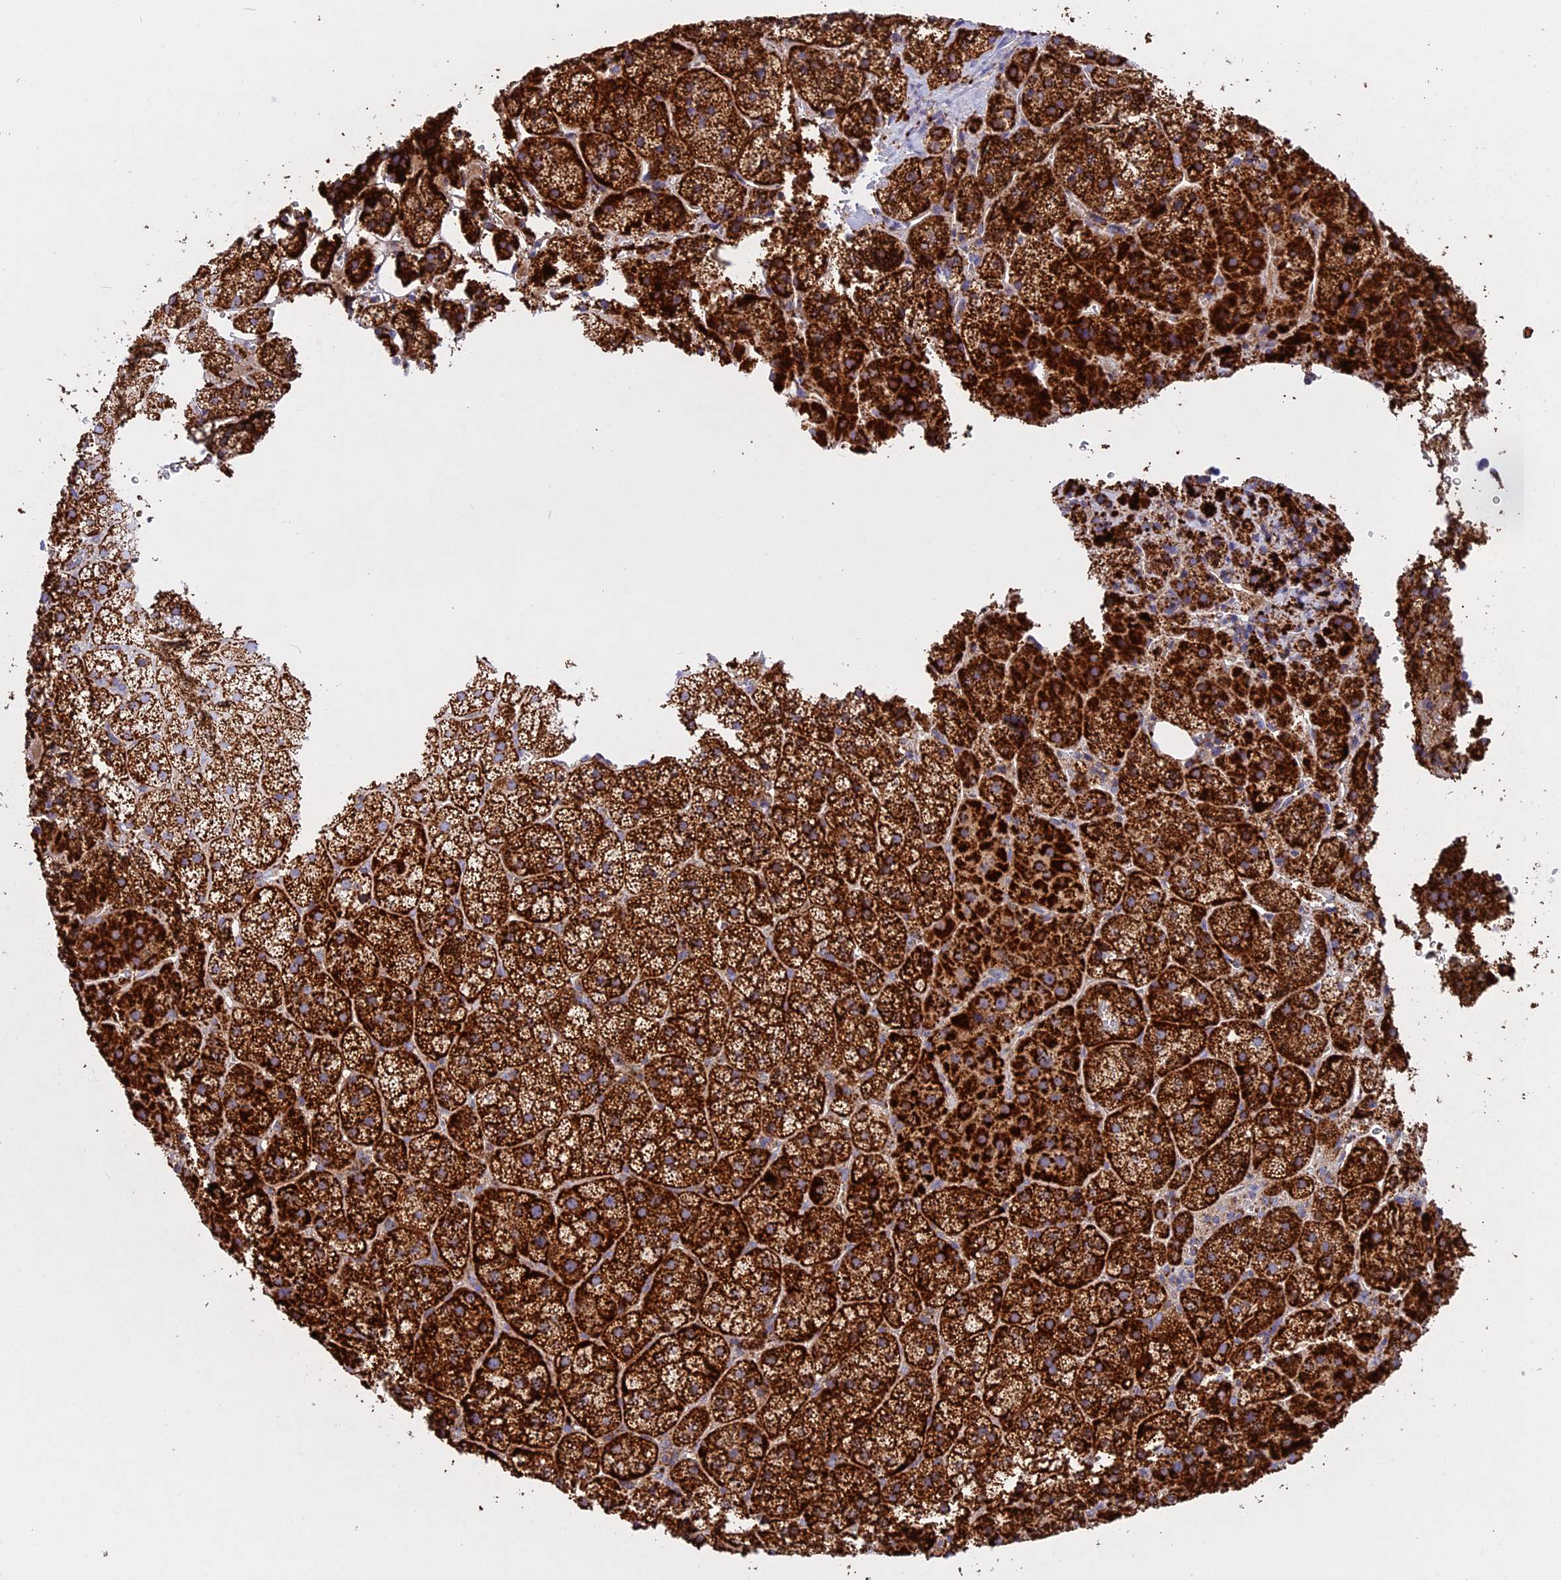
{"staining": {"intensity": "strong", "quantity": ">75%", "location": "cytoplasmic/membranous"}, "tissue": "adrenal gland", "cell_type": "Glandular cells", "image_type": "normal", "snomed": [{"axis": "morphology", "description": "Normal tissue, NOS"}, {"axis": "topography", "description": "Adrenal gland"}], "caption": "Immunohistochemical staining of normal adrenal gland shows high levels of strong cytoplasmic/membranous positivity in about >75% of glandular cells.", "gene": "UQCRB", "patient": {"sex": "female", "age": 44}}